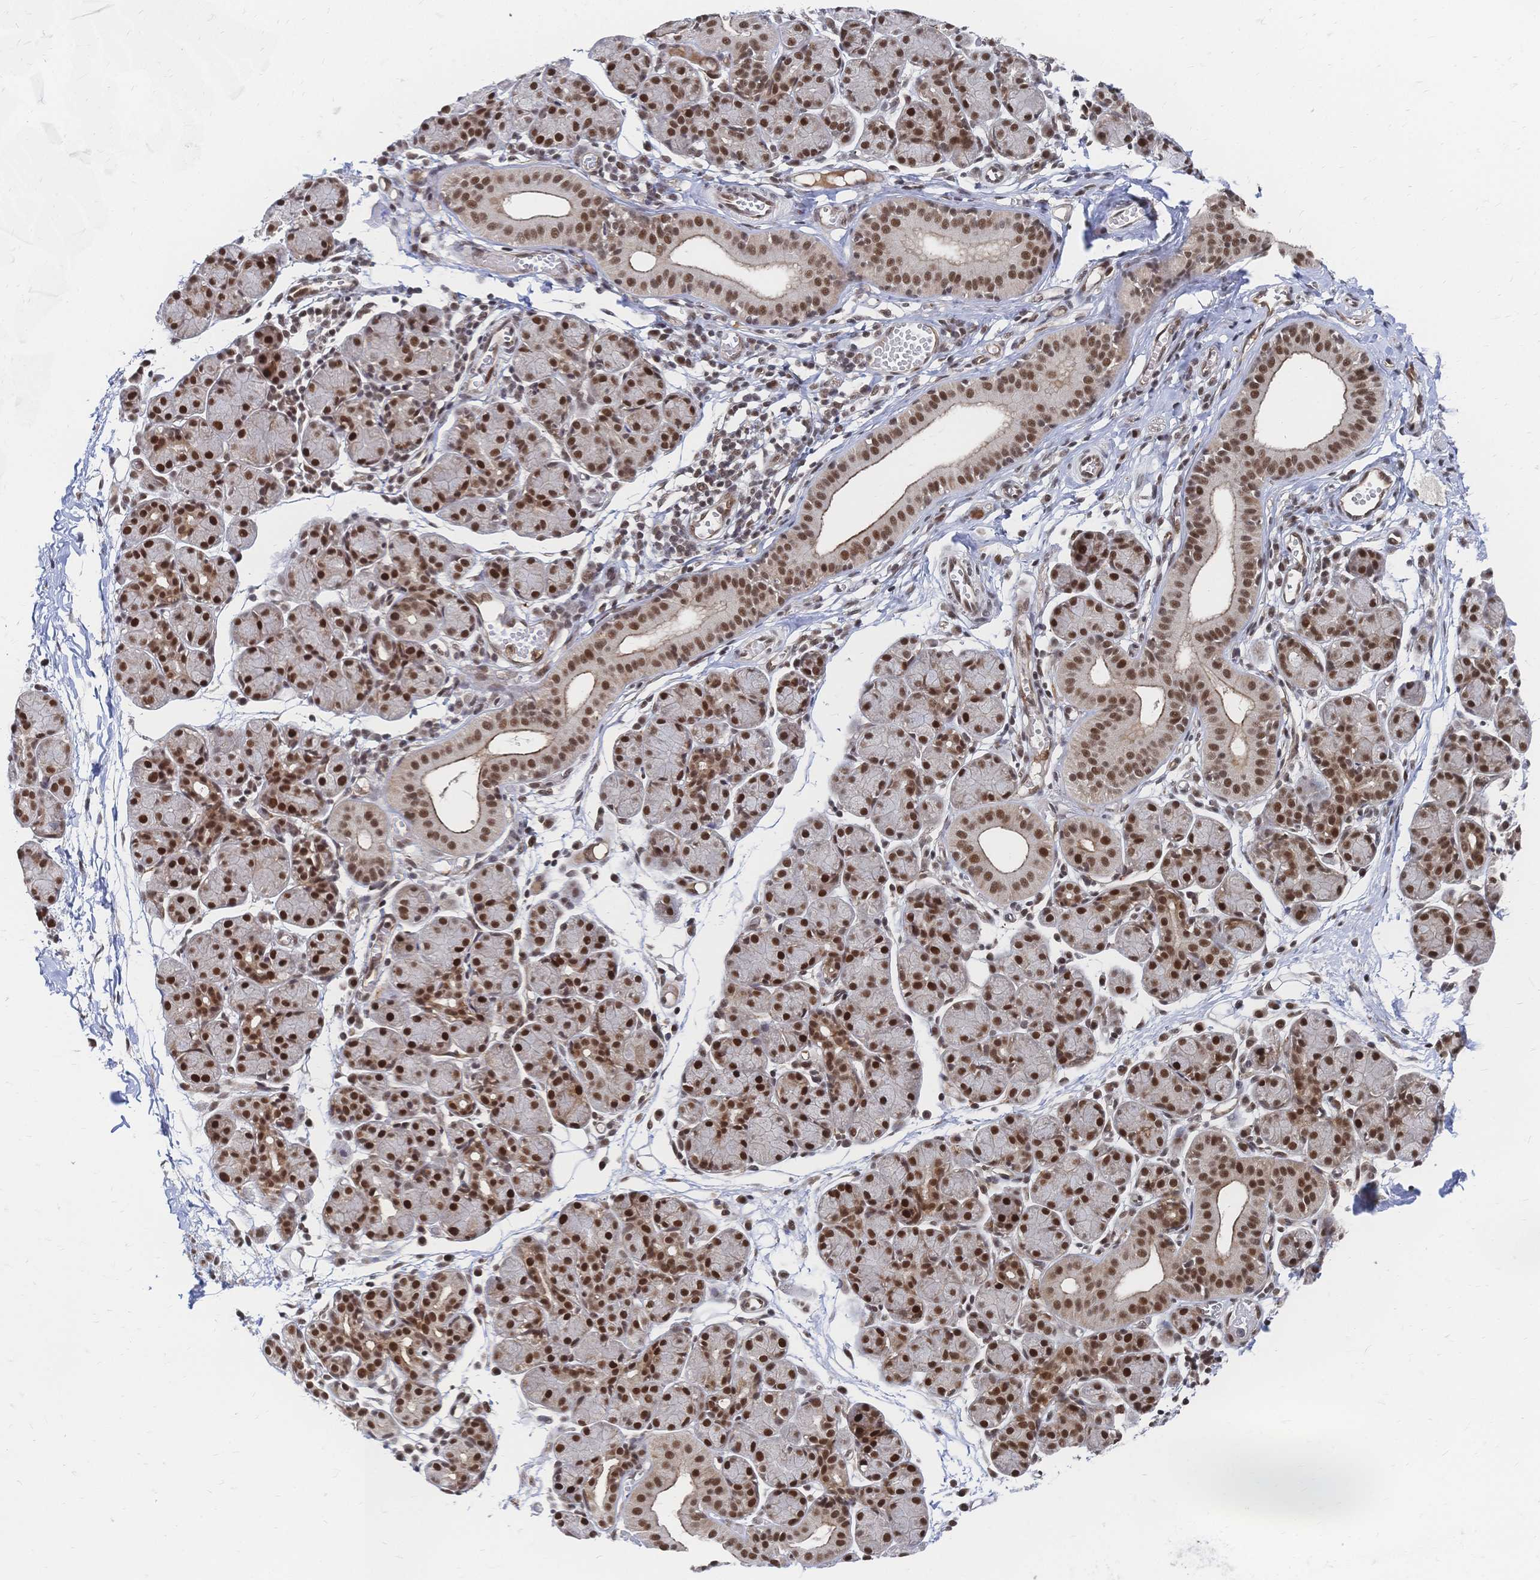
{"staining": {"intensity": "strong", "quantity": ">75%", "location": "nuclear"}, "tissue": "salivary gland", "cell_type": "Glandular cells", "image_type": "normal", "snomed": [{"axis": "morphology", "description": "Normal tissue, NOS"}, {"axis": "morphology", "description": "Inflammation, NOS"}, {"axis": "topography", "description": "Lymph node"}, {"axis": "topography", "description": "Salivary gland"}], "caption": "Immunohistochemistry (IHC) image of benign salivary gland stained for a protein (brown), which demonstrates high levels of strong nuclear staining in approximately >75% of glandular cells.", "gene": "NELFA", "patient": {"sex": "male", "age": 3}}